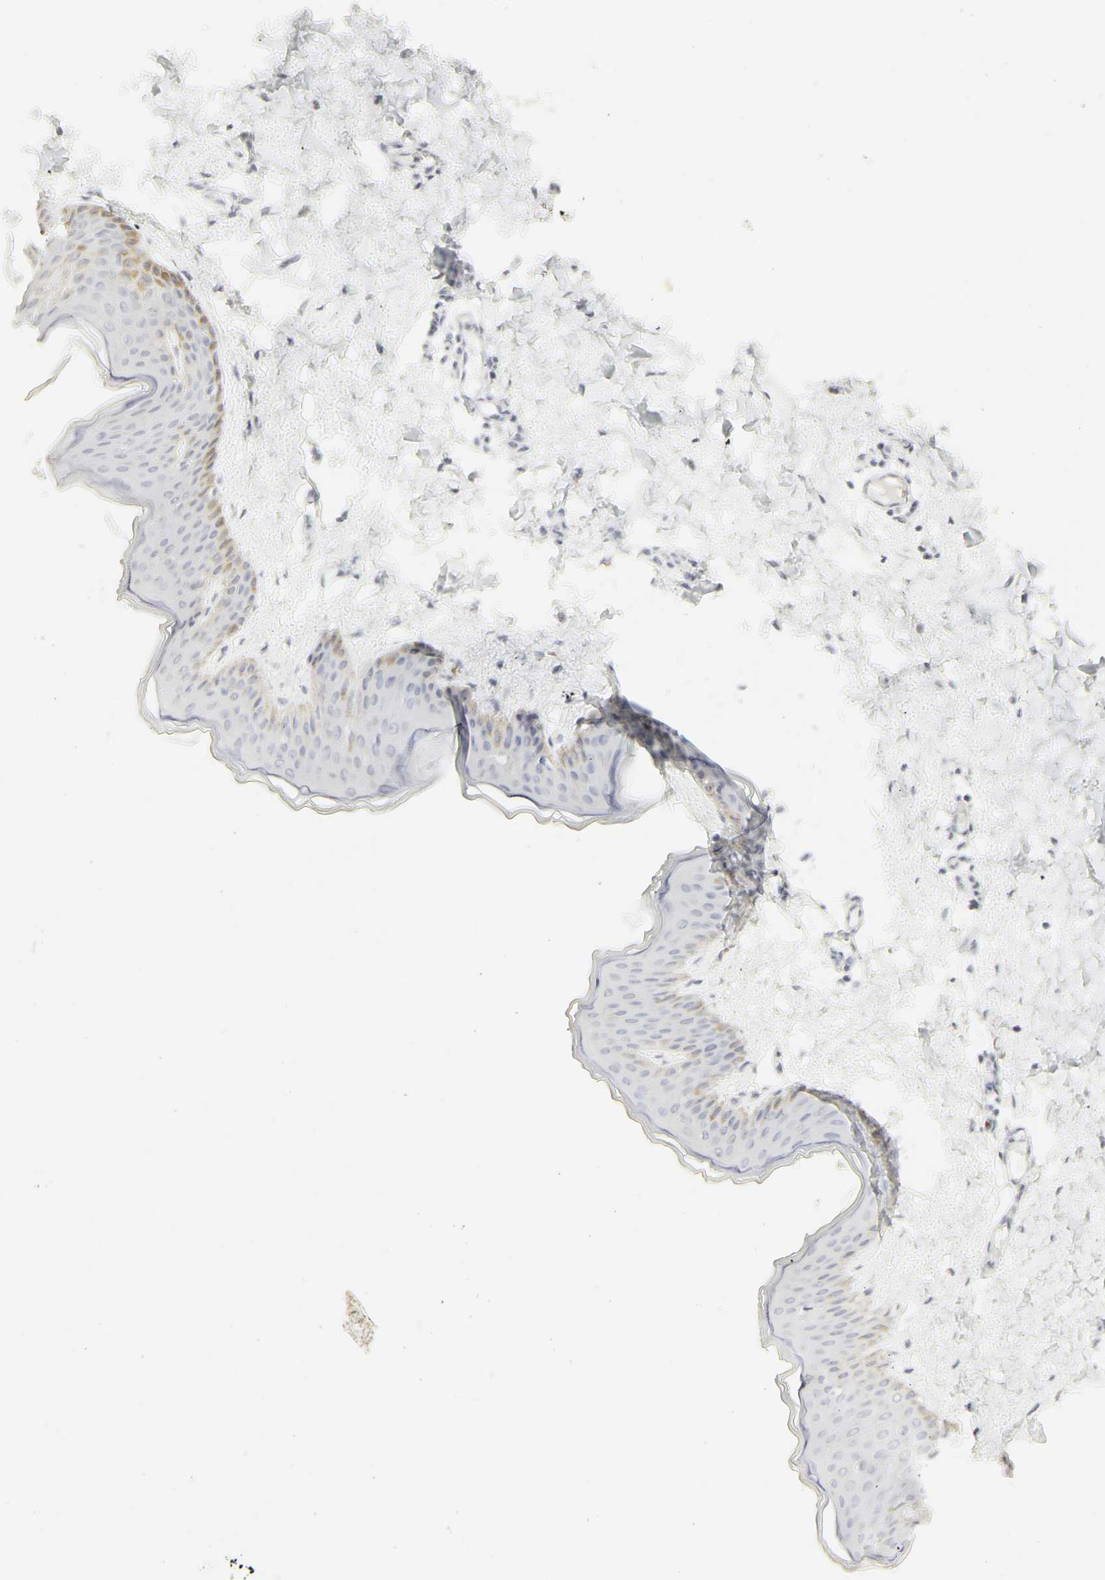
{"staining": {"intensity": "negative", "quantity": "none", "location": "none"}, "tissue": "skin", "cell_type": "Fibroblasts", "image_type": "normal", "snomed": [{"axis": "morphology", "description": "Normal tissue, NOS"}, {"axis": "topography", "description": "Skin"}], "caption": "An immunohistochemistry image of benign skin is shown. There is no staining in fibroblasts of skin. The staining was performed using DAB (3,3'-diaminobenzidine) to visualize the protein expression in brown, while the nuclei were stained in blue with hematoxylin (Magnification: 20x).", "gene": "CEACAM5", "patient": {"sex": "female", "age": 17}}